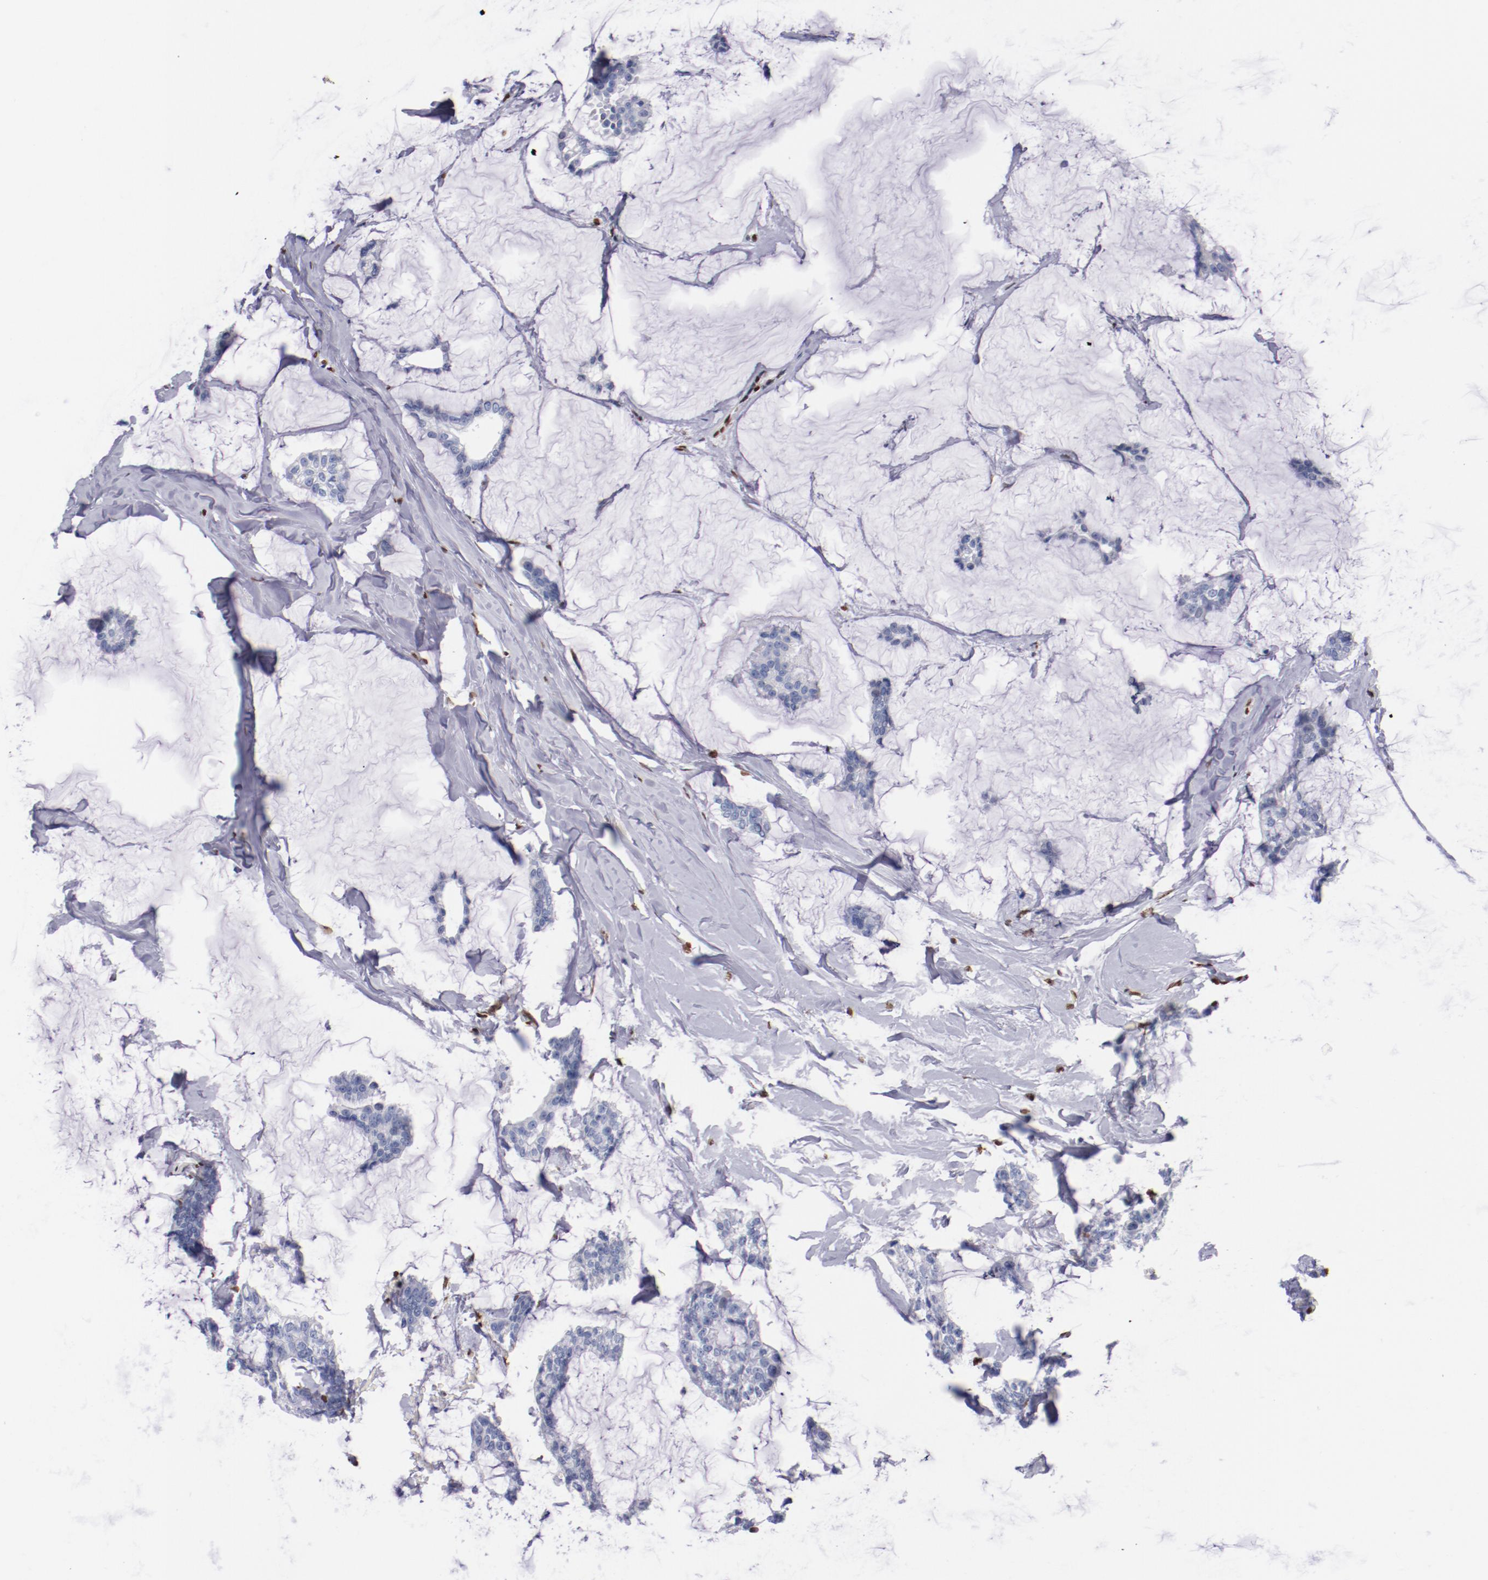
{"staining": {"intensity": "negative", "quantity": "none", "location": "none"}, "tissue": "breast cancer", "cell_type": "Tumor cells", "image_type": "cancer", "snomed": [{"axis": "morphology", "description": "Duct carcinoma"}, {"axis": "topography", "description": "Breast"}], "caption": "Photomicrograph shows no protein positivity in tumor cells of breast cancer (intraductal carcinoma) tissue.", "gene": "IFI16", "patient": {"sex": "female", "age": 93}}